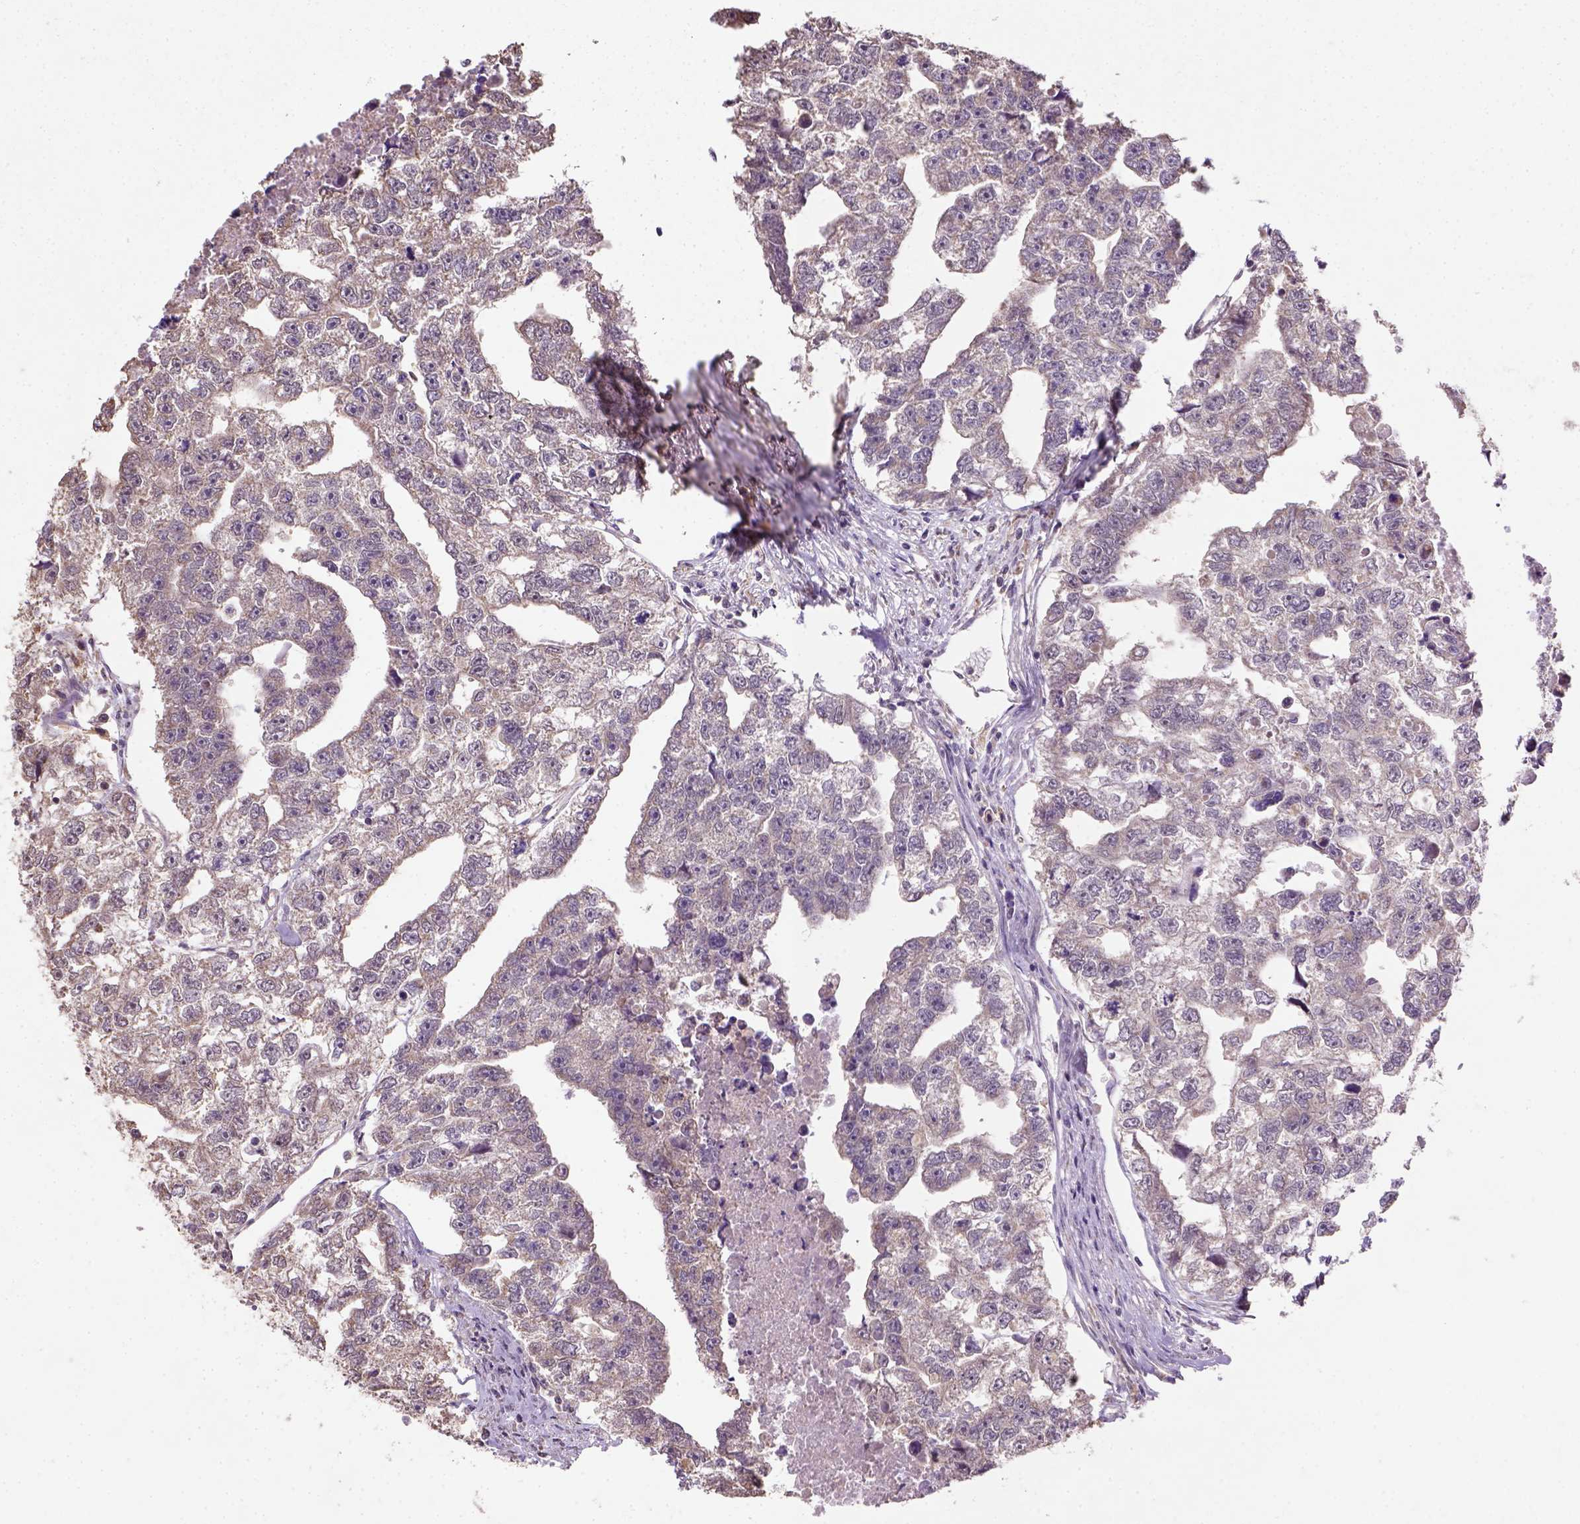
{"staining": {"intensity": "weak", "quantity": ">75%", "location": "cytoplasmic/membranous"}, "tissue": "testis cancer", "cell_type": "Tumor cells", "image_type": "cancer", "snomed": [{"axis": "morphology", "description": "Carcinoma, Embryonal, NOS"}, {"axis": "morphology", "description": "Teratoma, malignant, NOS"}, {"axis": "topography", "description": "Testis"}], "caption": "Embryonal carcinoma (testis) was stained to show a protein in brown. There is low levels of weak cytoplasmic/membranous positivity in approximately >75% of tumor cells. Immunohistochemistry stains the protein in brown and the nuclei are stained blue.", "gene": "NUDT10", "patient": {"sex": "male", "age": 44}}